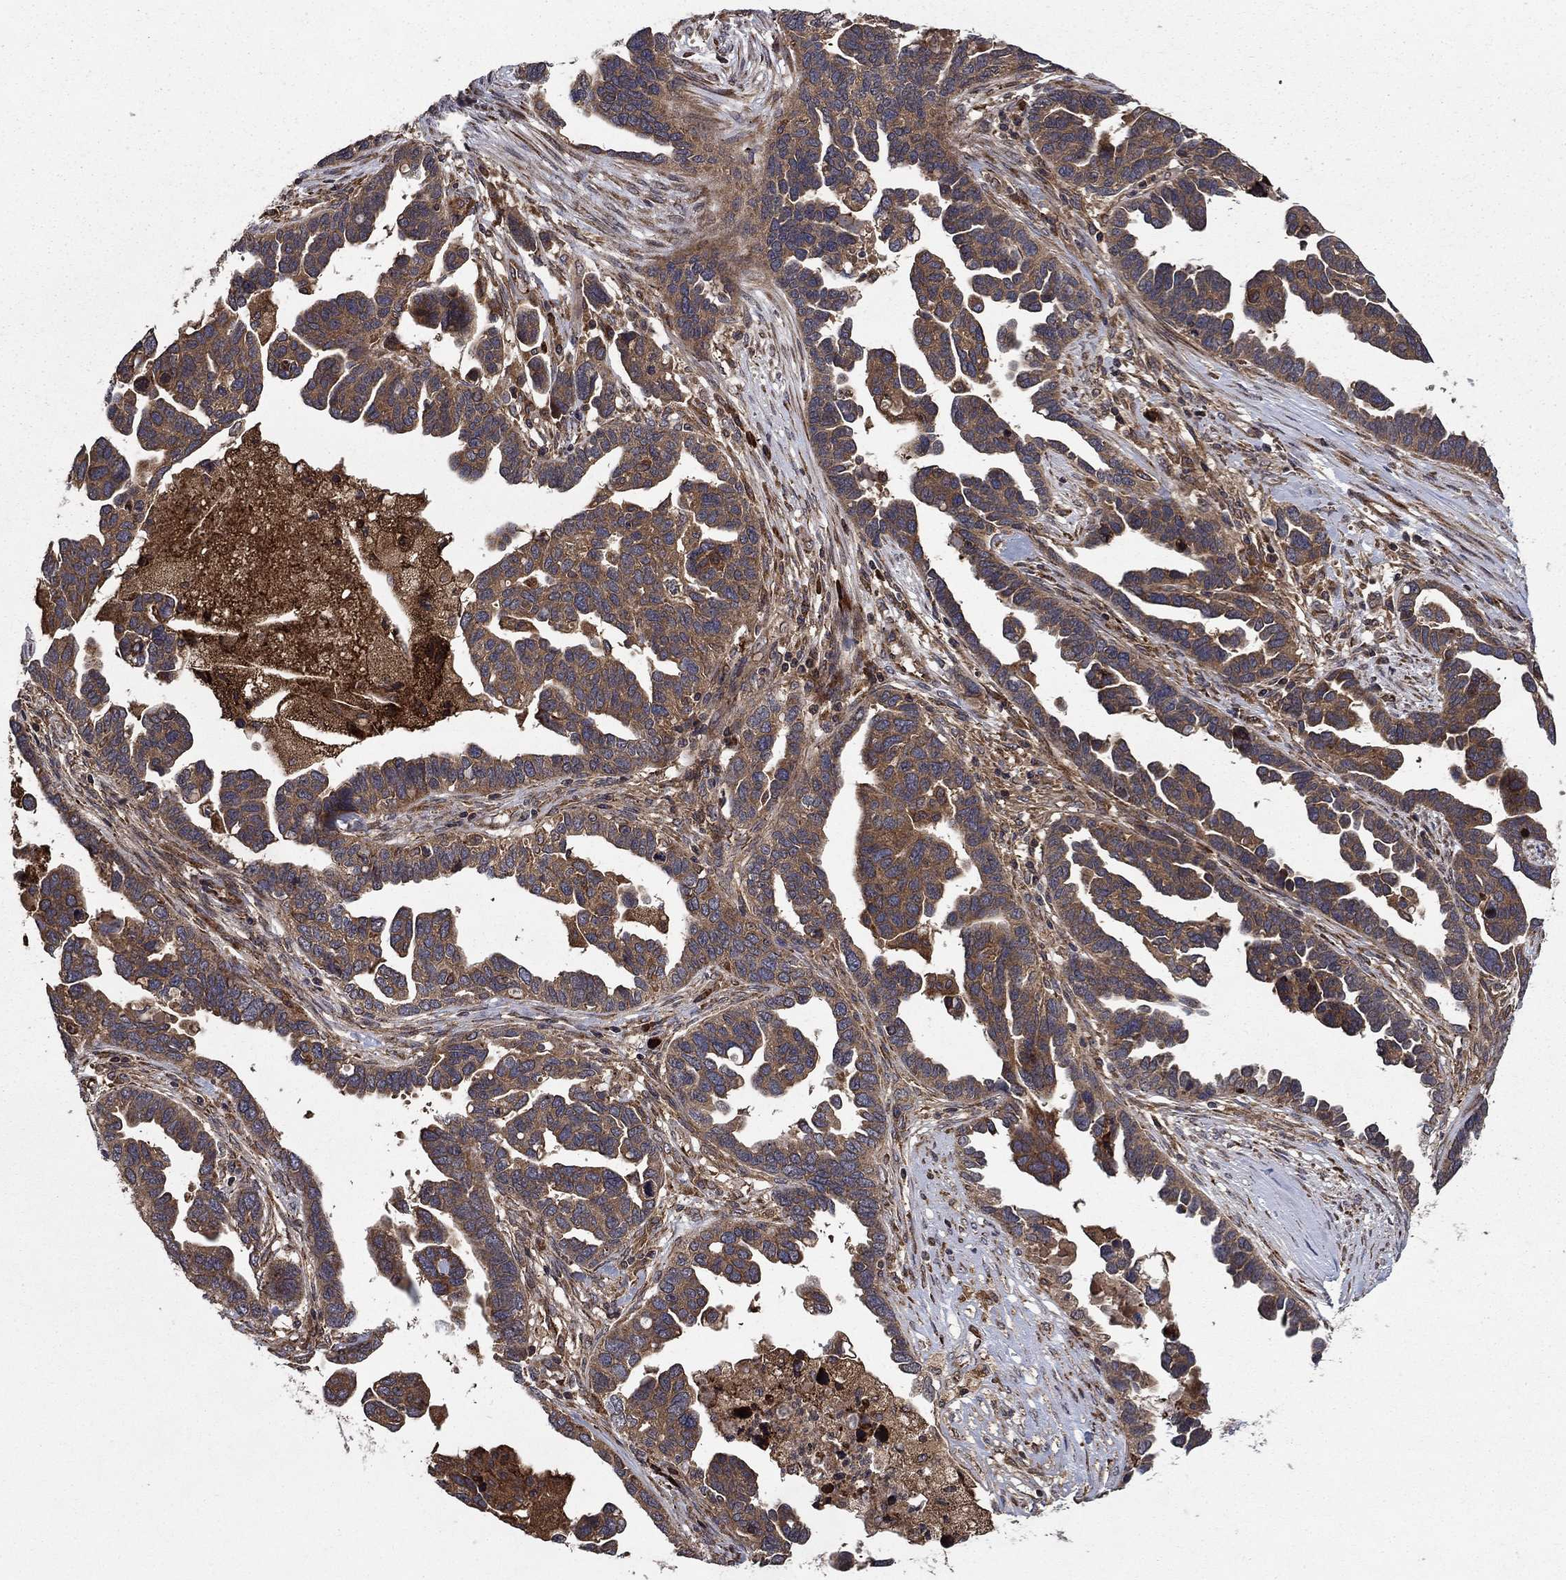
{"staining": {"intensity": "moderate", "quantity": ">75%", "location": "cytoplasmic/membranous"}, "tissue": "ovarian cancer", "cell_type": "Tumor cells", "image_type": "cancer", "snomed": [{"axis": "morphology", "description": "Cystadenocarcinoma, serous, NOS"}, {"axis": "topography", "description": "Ovary"}], "caption": "Brown immunohistochemical staining in human ovarian cancer (serous cystadenocarcinoma) displays moderate cytoplasmic/membranous expression in about >75% of tumor cells.", "gene": "BABAM2", "patient": {"sex": "female", "age": 54}}